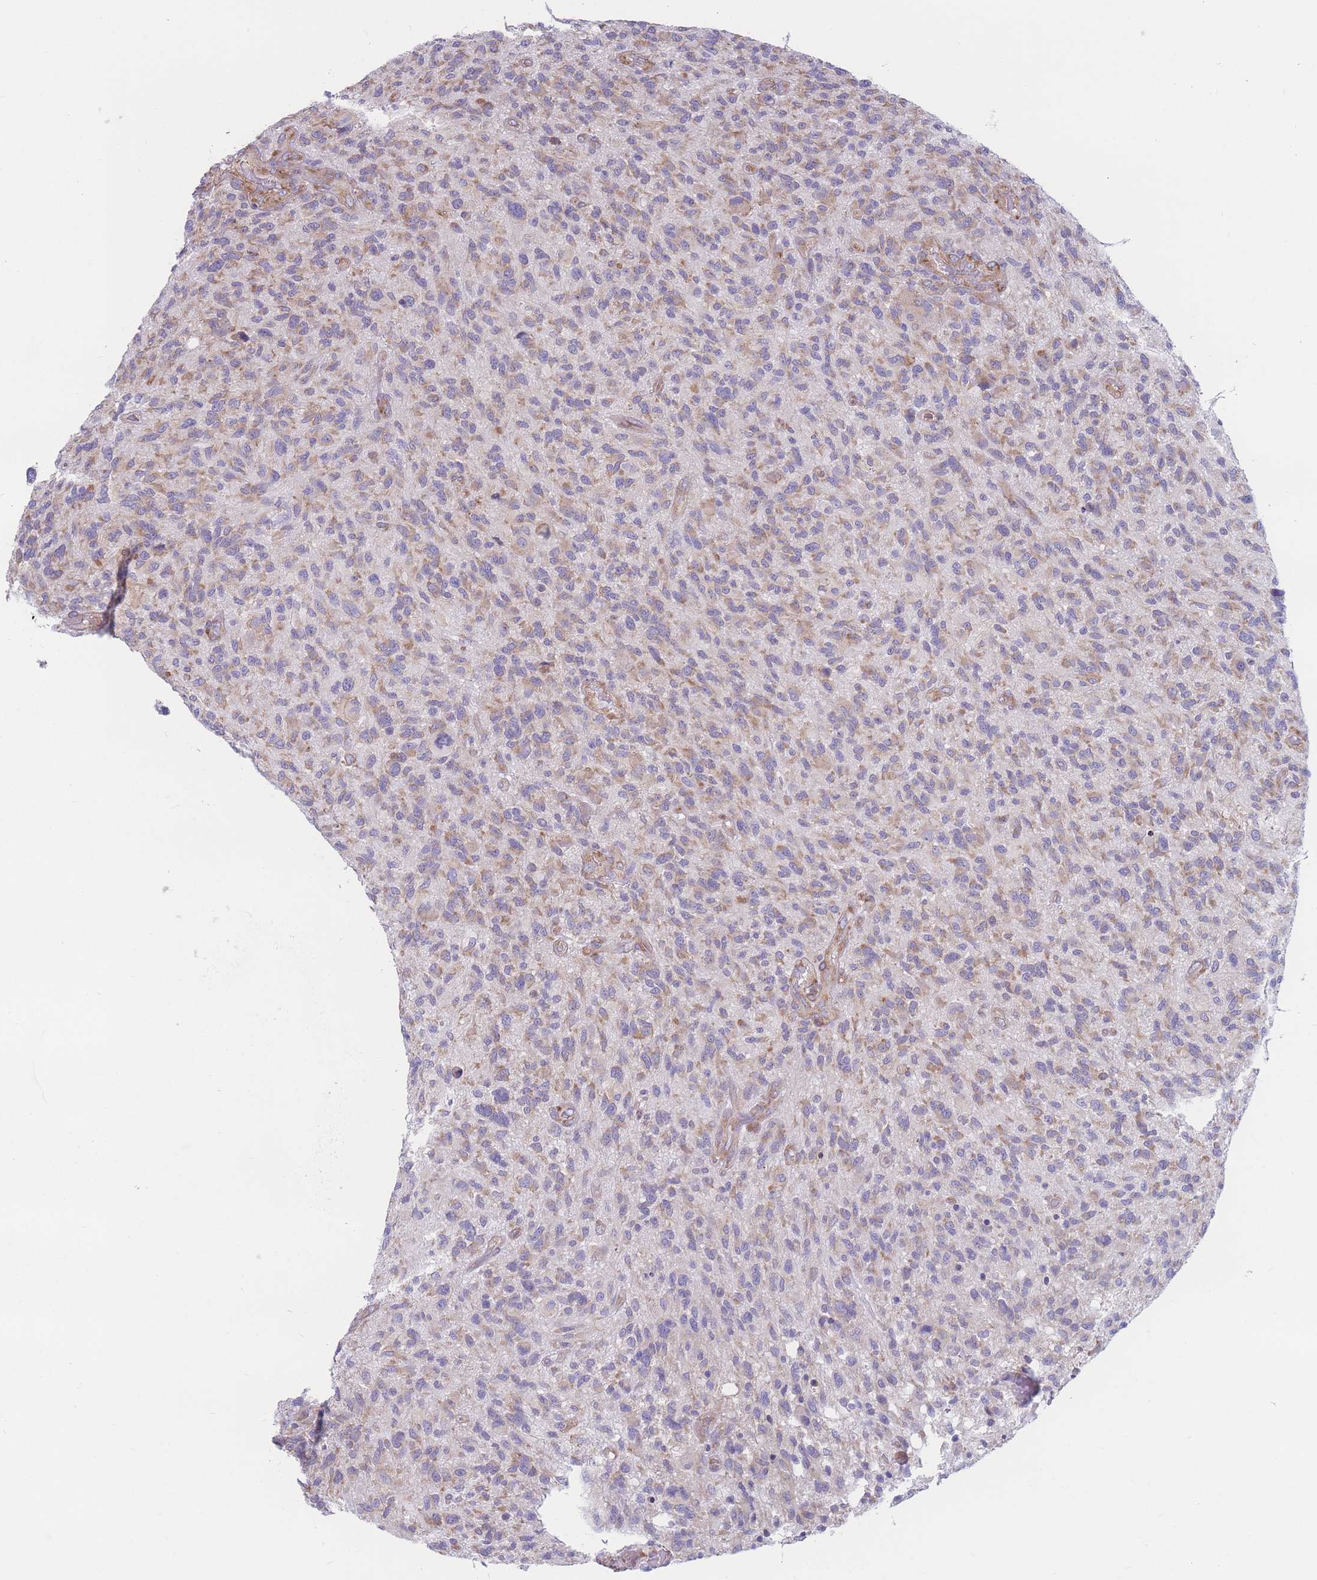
{"staining": {"intensity": "weak", "quantity": ">75%", "location": "cytoplasmic/membranous"}, "tissue": "glioma", "cell_type": "Tumor cells", "image_type": "cancer", "snomed": [{"axis": "morphology", "description": "Glioma, malignant, High grade"}, {"axis": "topography", "description": "Brain"}], "caption": "Immunohistochemistry (DAB (3,3'-diaminobenzidine)) staining of glioma exhibits weak cytoplasmic/membranous protein expression in approximately >75% of tumor cells. (DAB = brown stain, brightfield microscopy at high magnification).", "gene": "RPL8", "patient": {"sex": "male", "age": 47}}